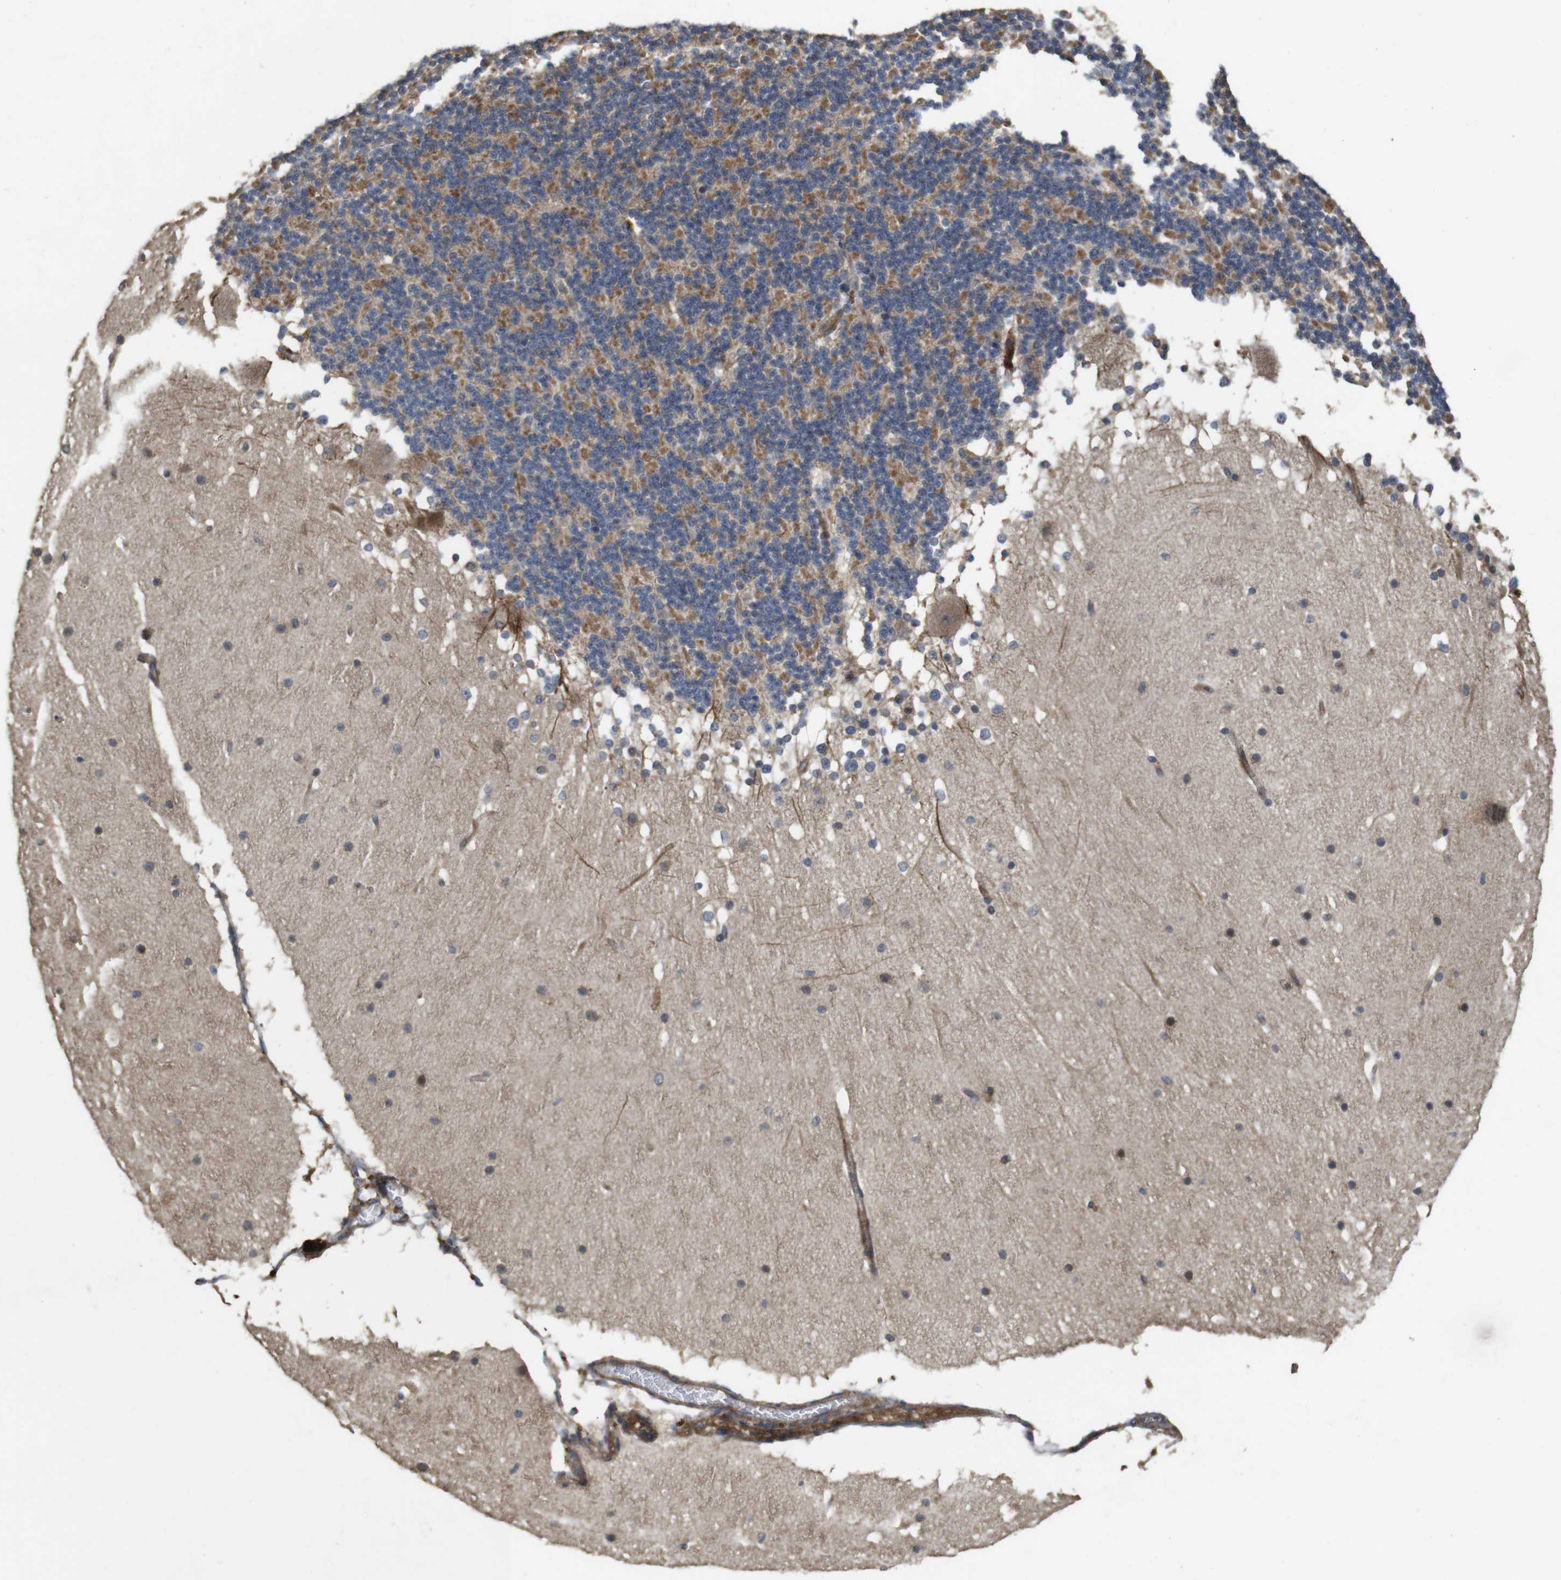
{"staining": {"intensity": "moderate", "quantity": "<25%", "location": "cytoplasmic/membranous"}, "tissue": "cerebellum", "cell_type": "Cells in granular layer", "image_type": "normal", "snomed": [{"axis": "morphology", "description": "Normal tissue, NOS"}, {"axis": "topography", "description": "Cerebellum"}], "caption": "The image shows a brown stain indicating the presence of a protein in the cytoplasmic/membranous of cells in granular layer in cerebellum.", "gene": "PCDHB10", "patient": {"sex": "female", "age": 19}}